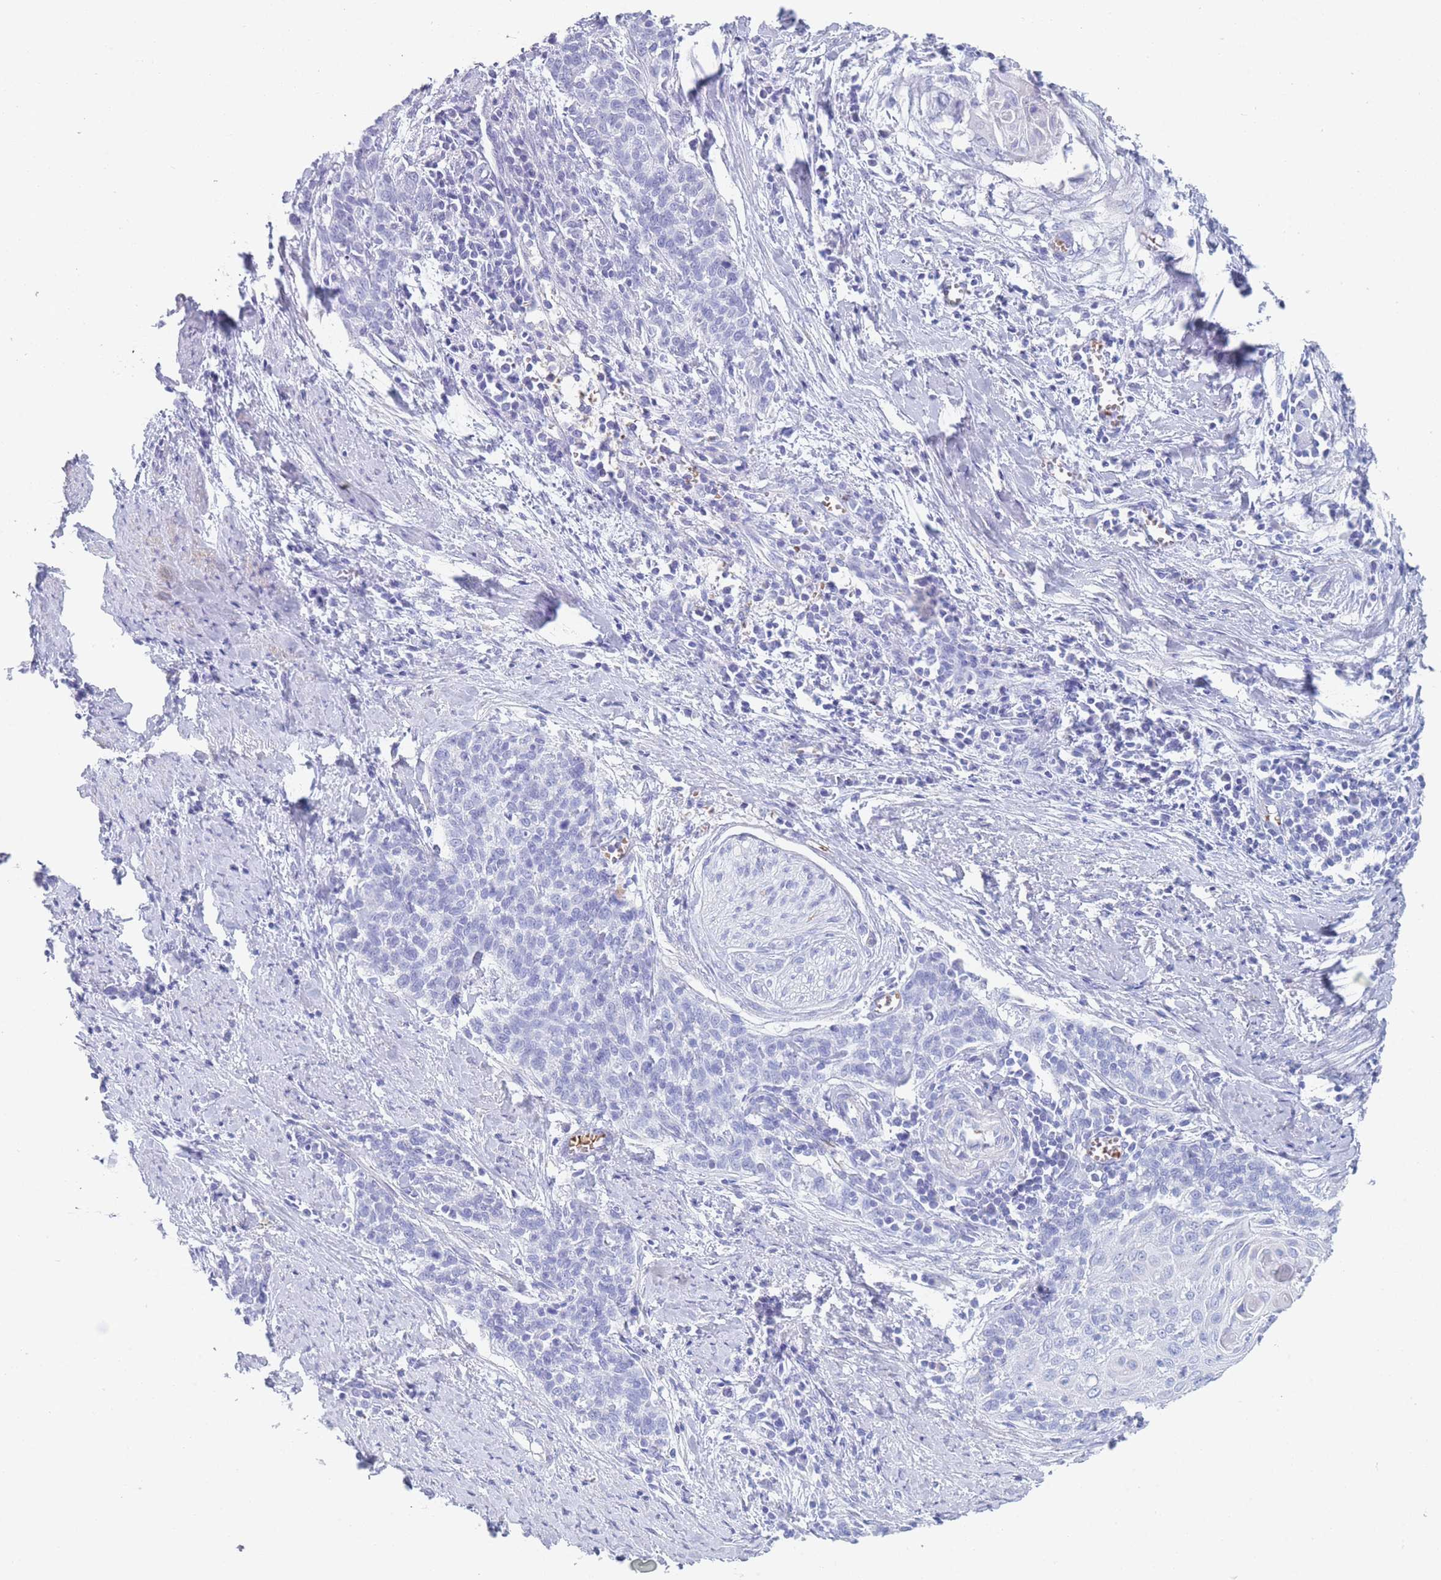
{"staining": {"intensity": "negative", "quantity": "none", "location": "none"}, "tissue": "cervical cancer", "cell_type": "Tumor cells", "image_type": "cancer", "snomed": [{"axis": "morphology", "description": "Squamous cell carcinoma, NOS"}, {"axis": "topography", "description": "Cervix"}], "caption": "A micrograph of human cervical squamous cell carcinoma is negative for staining in tumor cells.", "gene": "OR5D16", "patient": {"sex": "female", "age": 39}}